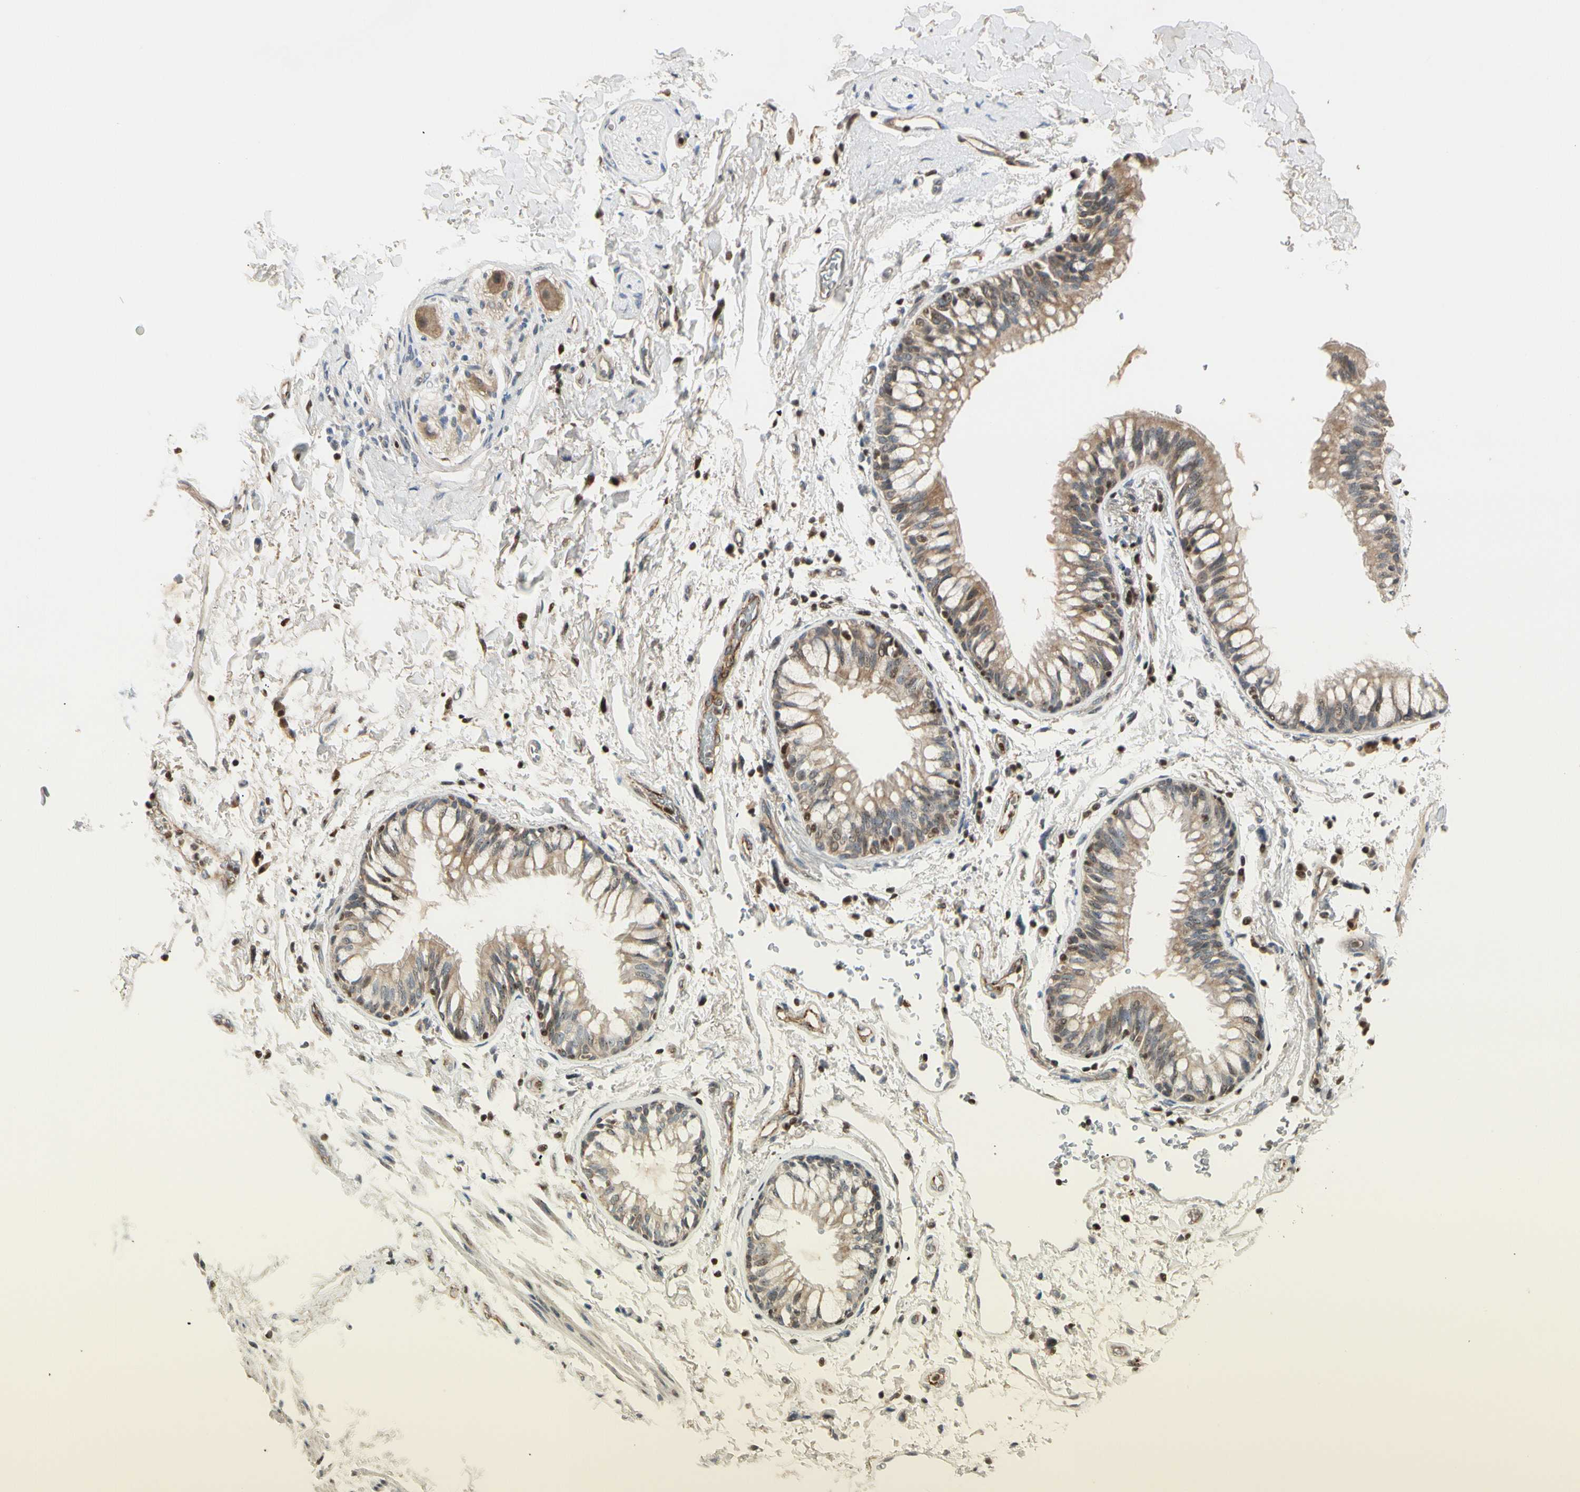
{"staining": {"intensity": "weak", "quantity": ">75%", "location": "cytoplasmic/membranous"}, "tissue": "adipose tissue", "cell_type": "Adipocytes", "image_type": "normal", "snomed": [{"axis": "morphology", "description": "Normal tissue, NOS"}, {"axis": "topography", "description": "Cartilage tissue"}, {"axis": "topography", "description": "Bronchus"}], "caption": "High-magnification brightfield microscopy of unremarkable adipose tissue stained with DAB (3,3'-diaminobenzidine) (brown) and counterstained with hematoxylin (blue). adipocytes exhibit weak cytoplasmic/membranous expression is identified in about>75% of cells.", "gene": "NFYA", "patient": {"sex": "female", "age": 73}}